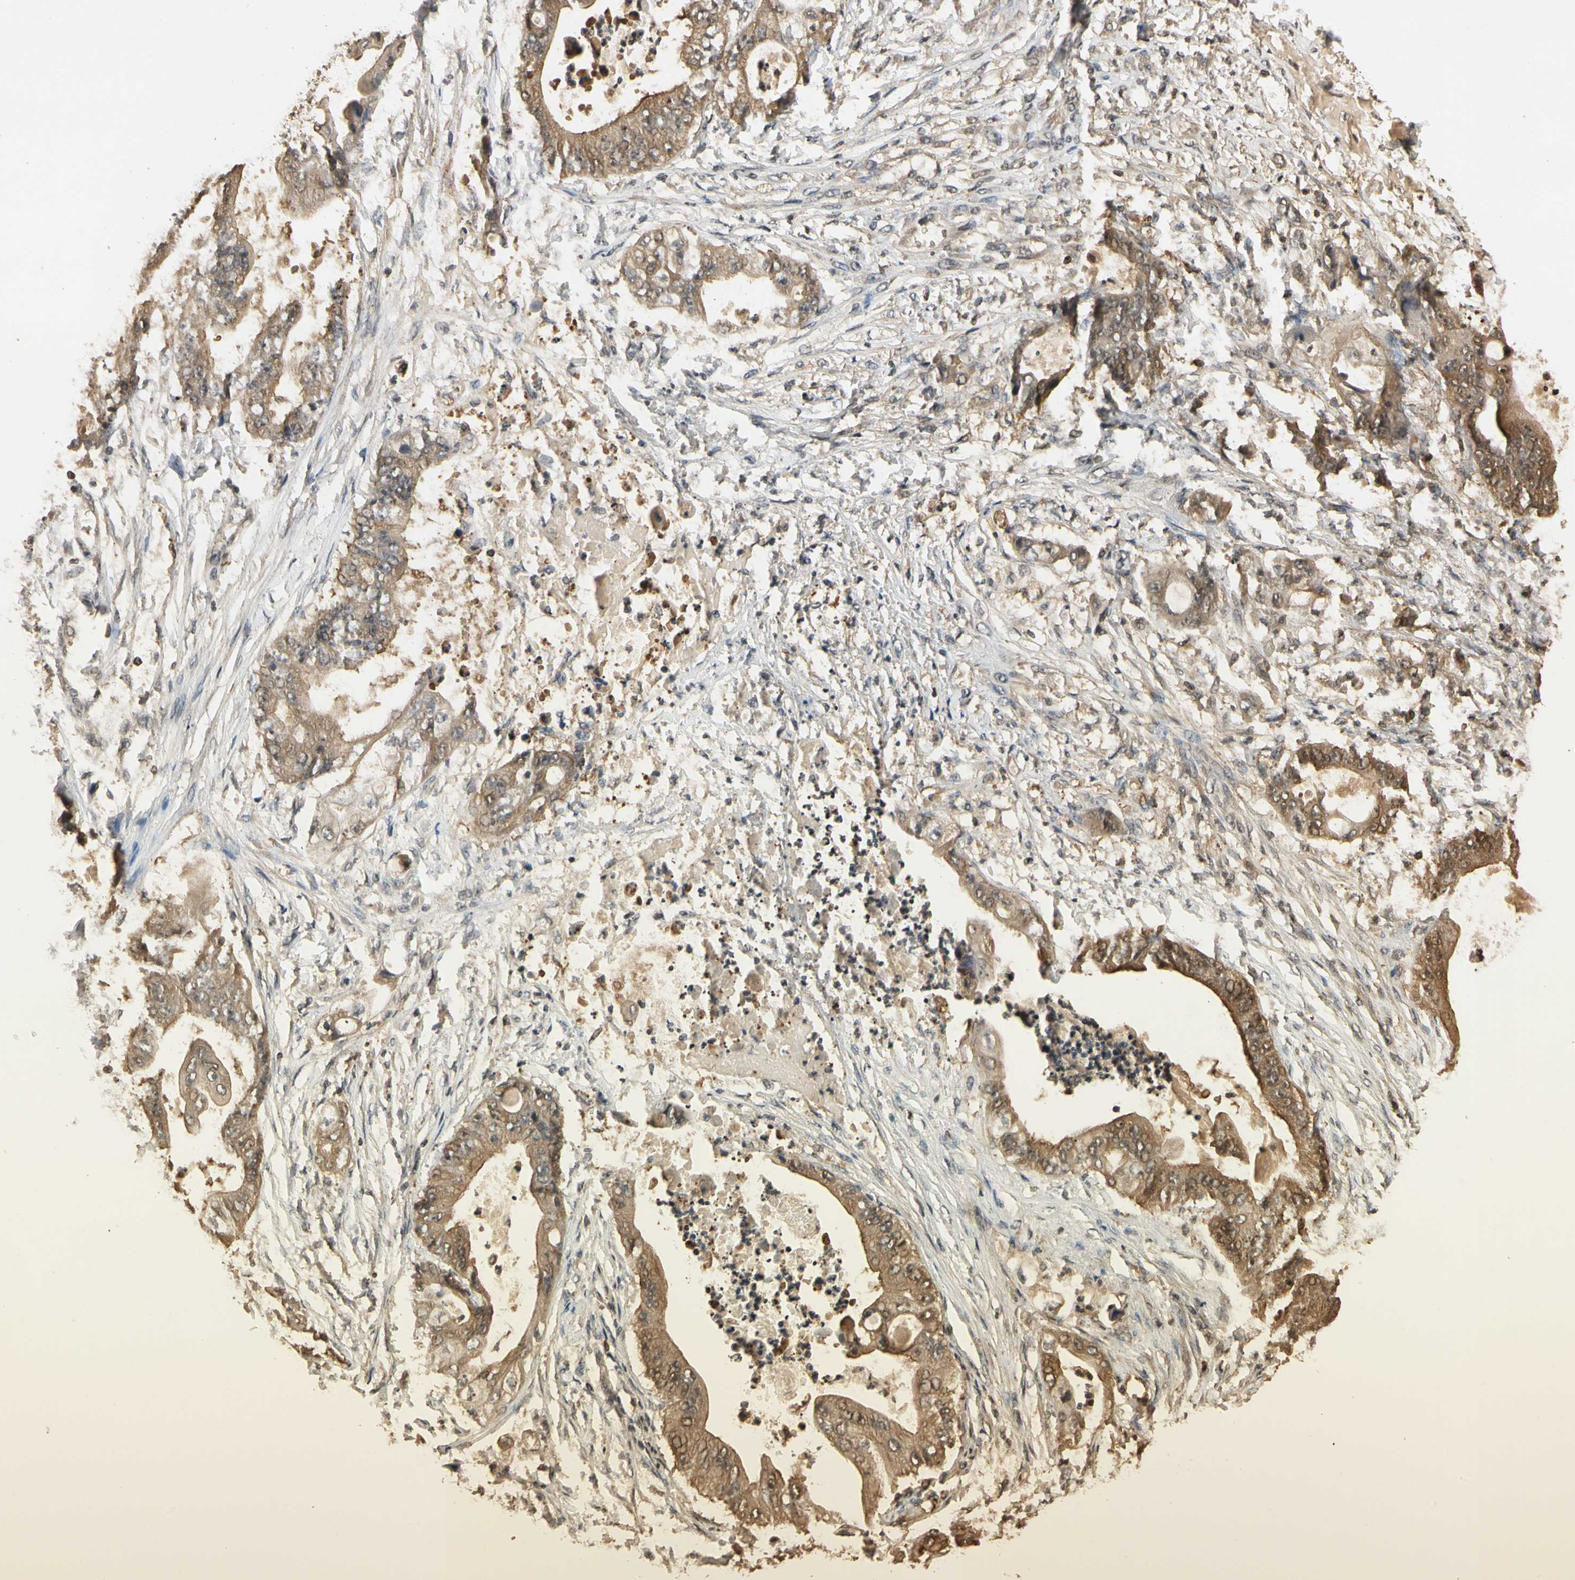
{"staining": {"intensity": "moderate", "quantity": ">75%", "location": "cytoplasmic/membranous"}, "tissue": "stomach cancer", "cell_type": "Tumor cells", "image_type": "cancer", "snomed": [{"axis": "morphology", "description": "Adenocarcinoma, NOS"}, {"axis": "topography", "description": "Stomach"}], "caption": "Human stomach cancer stained for a protein (brown) exhibits moderate cytoplasmic/membranous positive expression in about >75% of tumor cells.", "gene": "SOD1", "patient": {"sex": "female", "age": 73}}